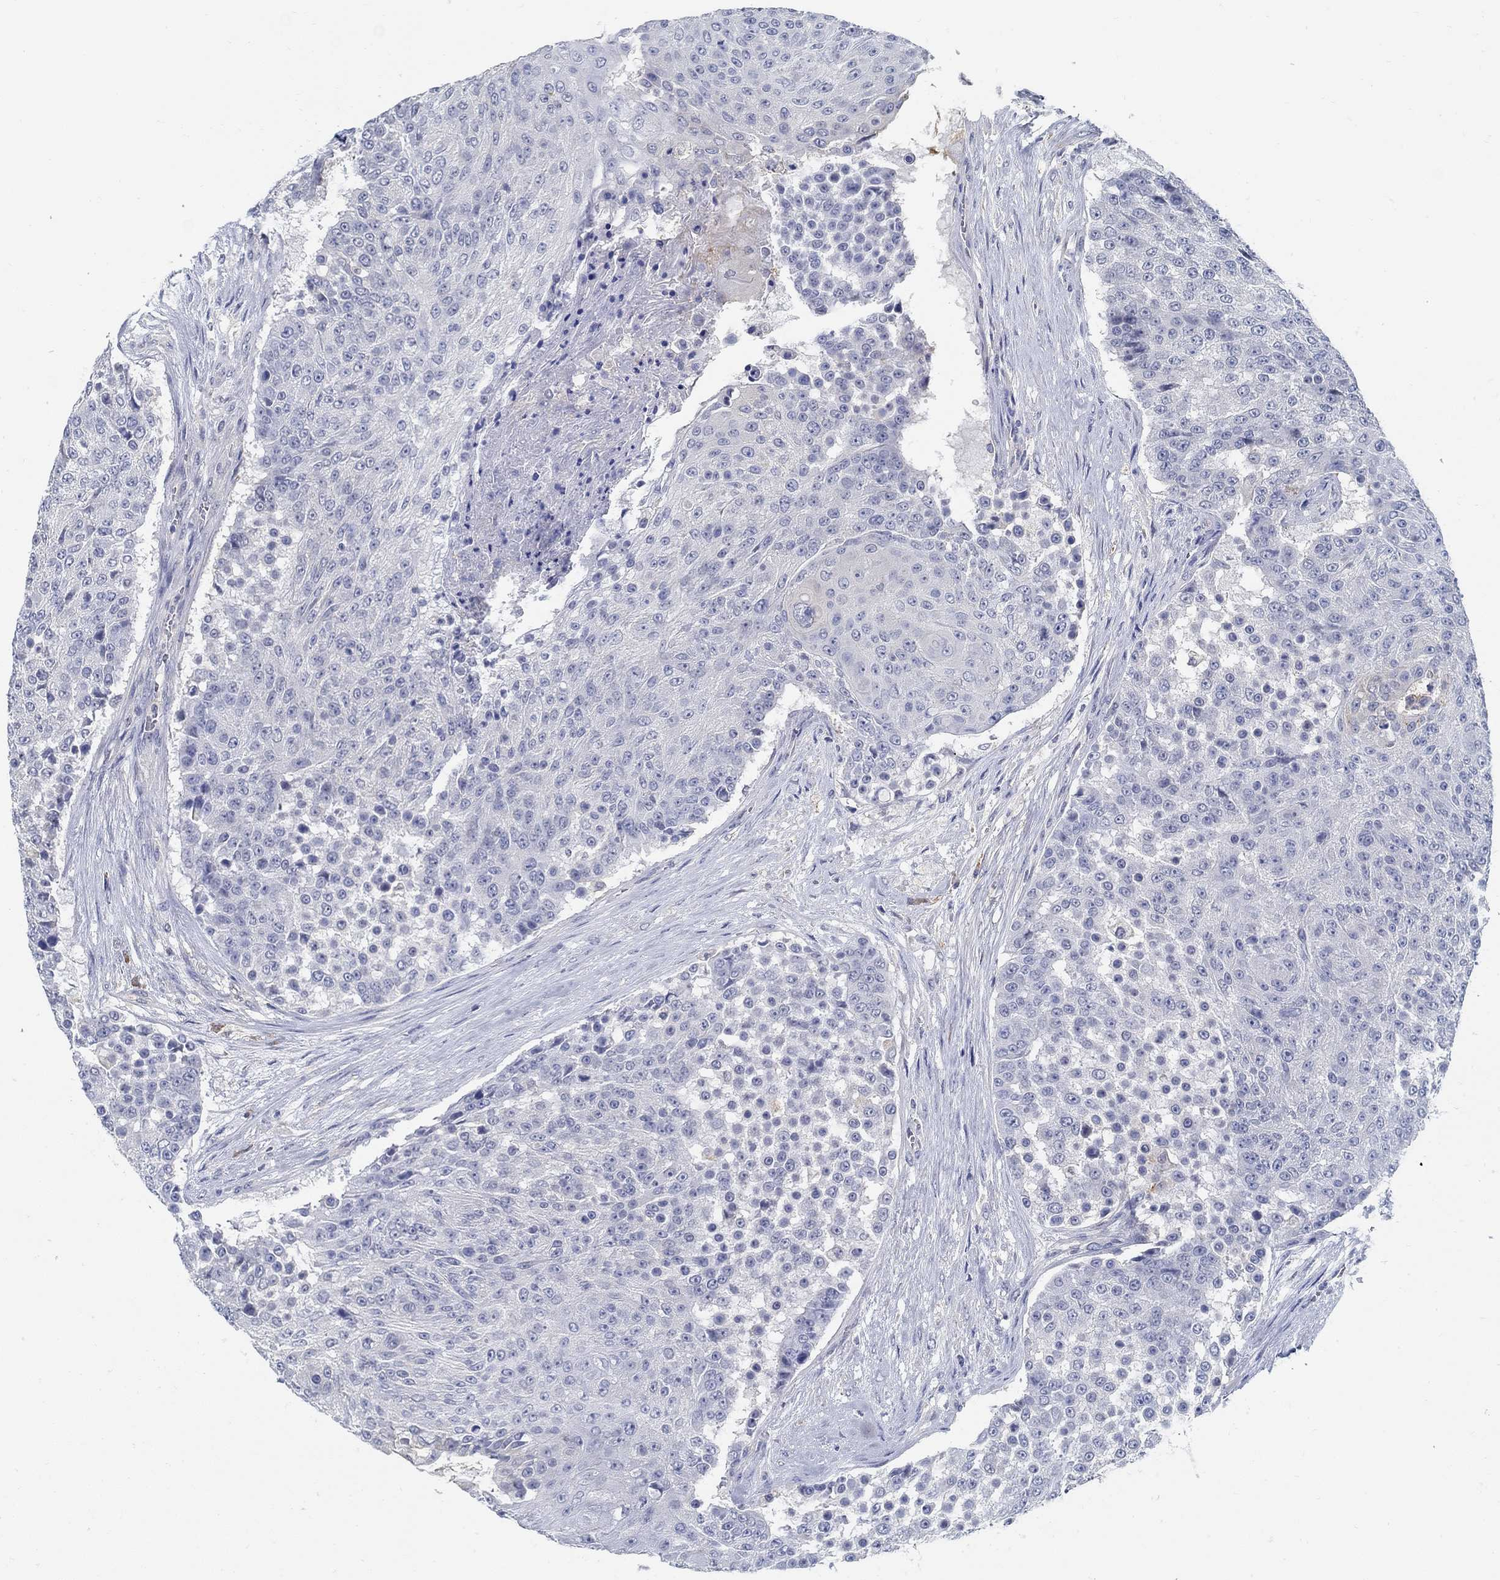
{"staining": {"intensity": "negative", "quantity": "none", "location": "none"}, "tissue": "urothelial cancer", "cell_type": "Tumor cells", "image_type": "cancer", "snomed": [{"axis": "morphology", "description": "Urothelial carcinoma, High grade"}, {"axis": "topography", "description": "Urinary bladder"}], "caption": "This is a image of IHC staining of high-grade urothelial carcinoma, which shows no staining in tumor cells.", "gene": "PCDH11X", "patient": {"sex": "female", "age": 63}}